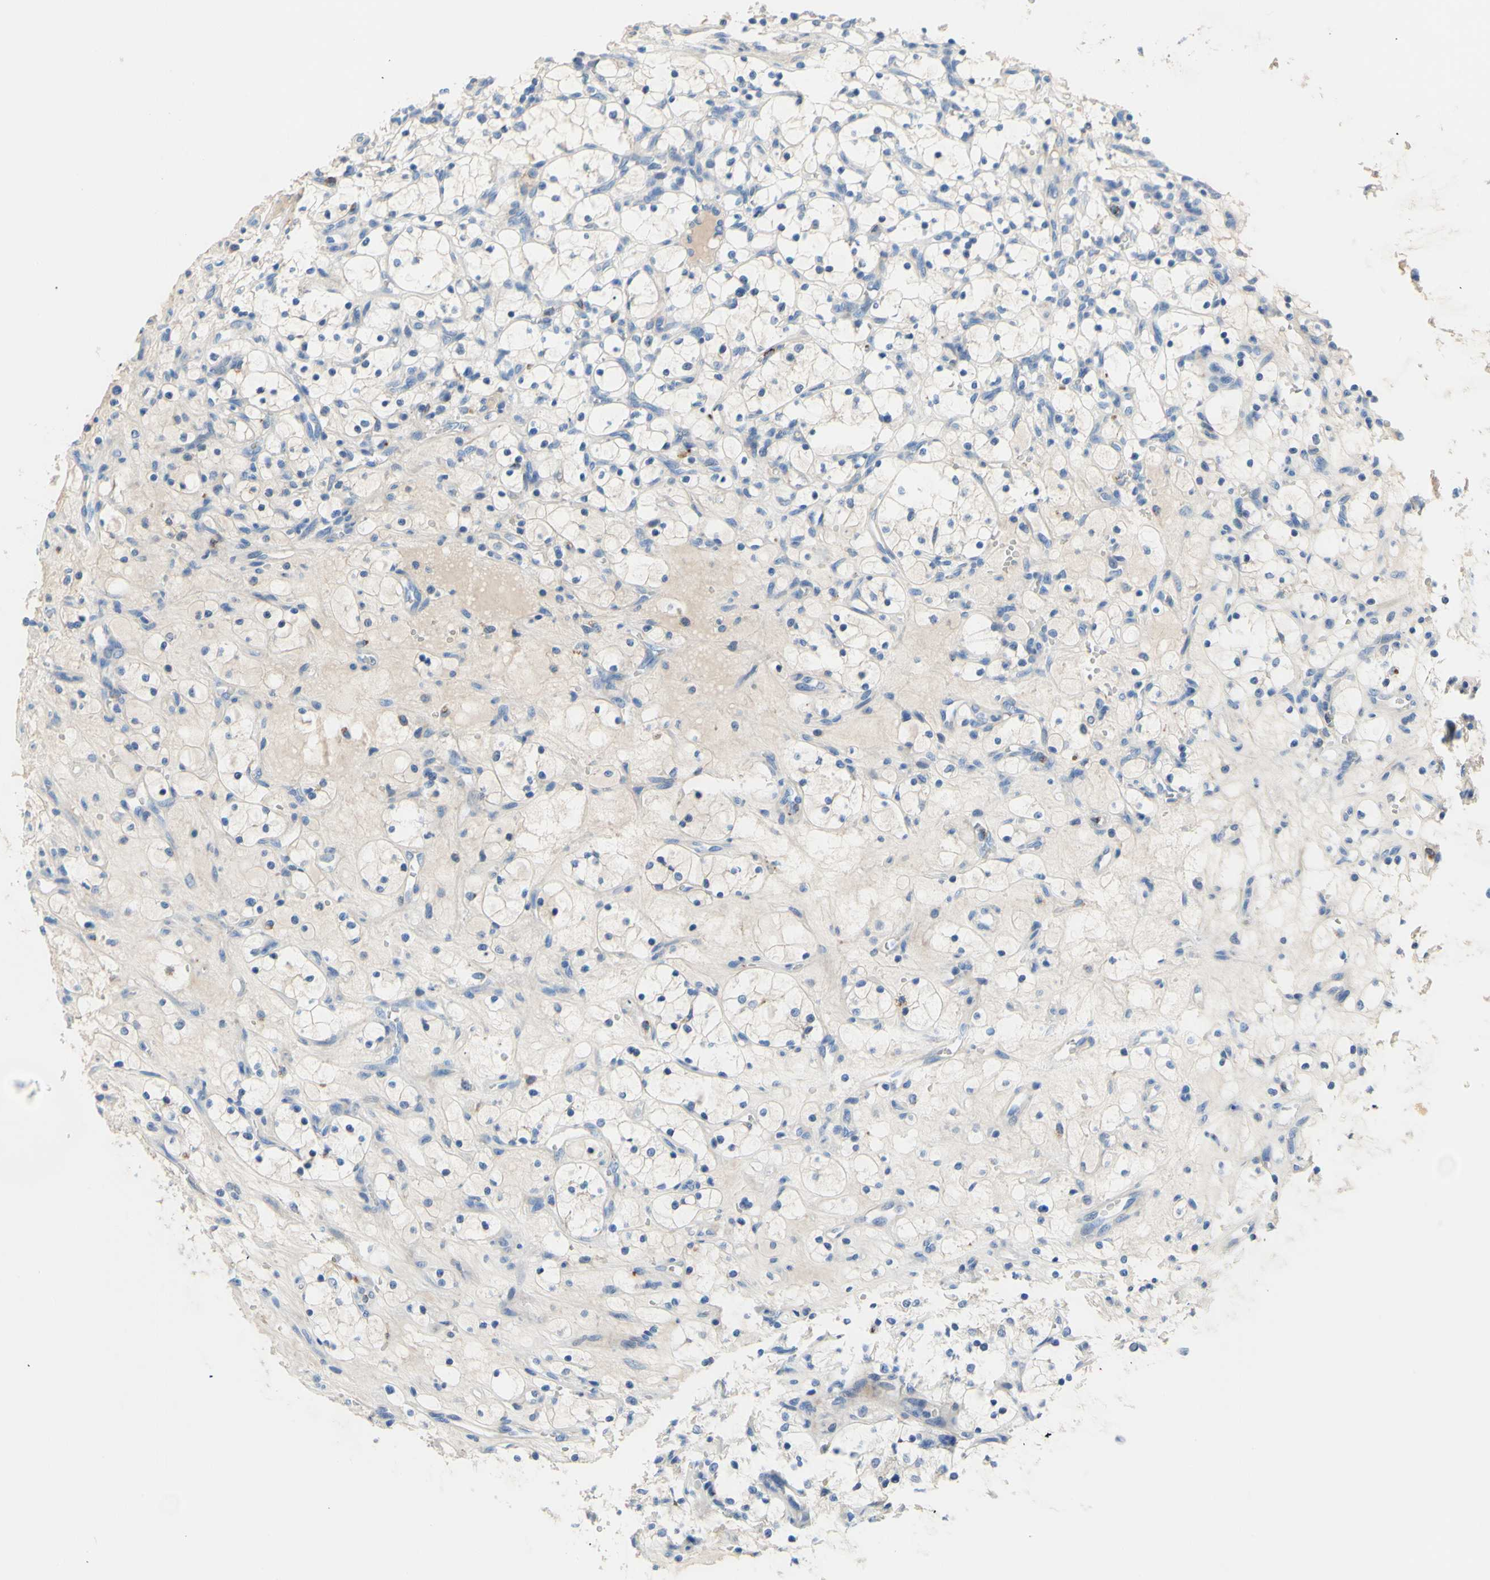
{"staining": {"intensity": "negative", "quantity": "none", "location": "none"}, "tissue": "renal cancer", "cell_type": "Tumor cells", "image_type": "cancer", "snomed": [{"axis": "morphology", "description": "Adenocarcinoma, NOS"}, {"axis": "topography", "description": "Kidney"}], "caption": "A photomicrograph of adenocarcinoma (renal) stained for a protein exhibits no brown staining in tumor cells. (DAB (3,3'-diaminobenzidine) immunohistochemistry with hematoxylin counter stain).", "gene": "CDON", "patient": {"sex": "female", "age": 69}}